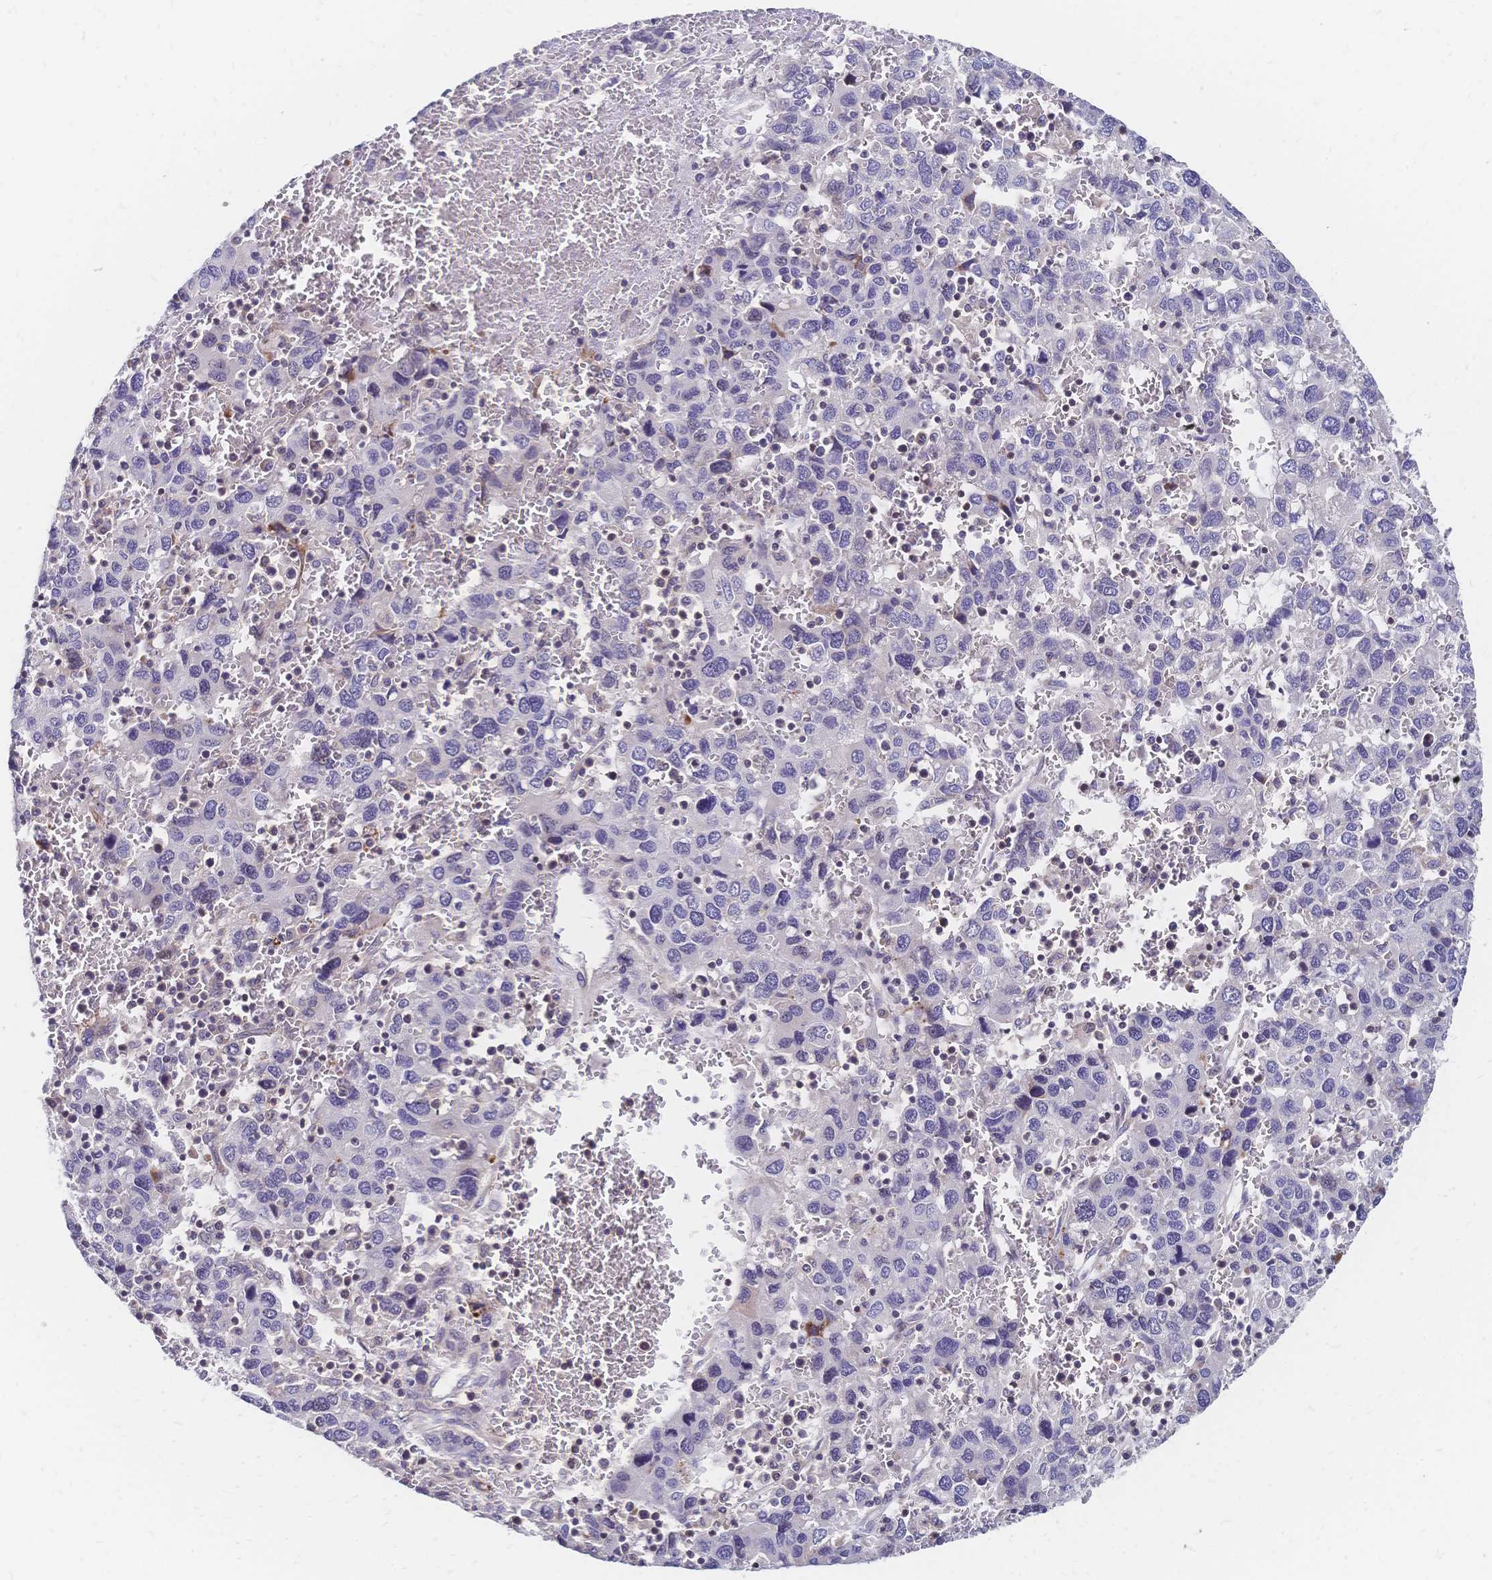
{"staining": {"intensity": "weak", "quantity": "<25%", "location": "cytoplasmic/membranous"}, "tissue": "liver cancer", "cell_type": "Tumor cells", "image_type": "cancer", "snomed": [{"axis": "morphology", "description": "Carcinoma, Hepatocellular, NOS"}, {"axis": "topography", "description": "Liver"}], "caption": "The micrograph exhibits no significant expression in tumor cells of liver cancer (hepatocellular carcinoma).", "gene": "CBX7", "patient": {"sex": "male", "age": 69}}